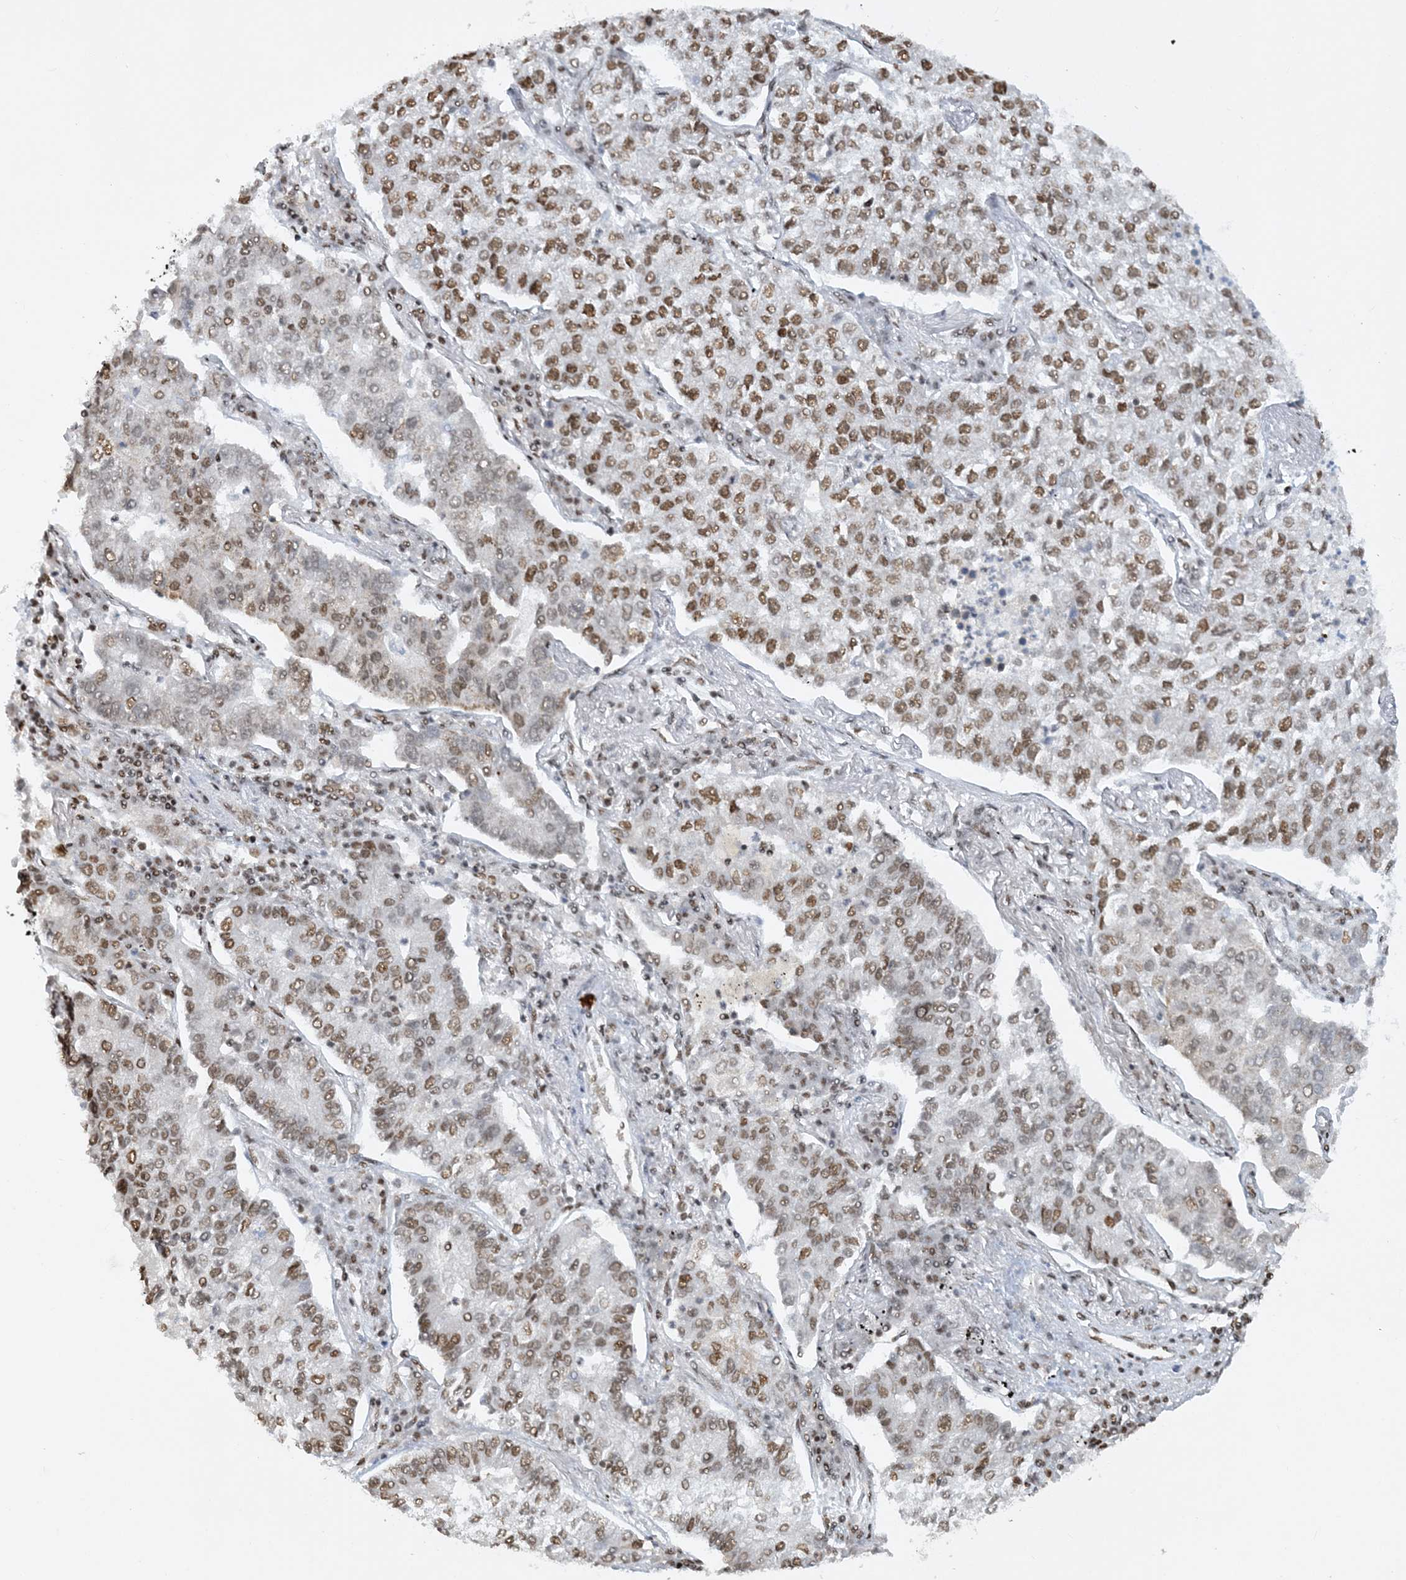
{"staining": {"intensity": "moderate", "quantity": ">75%", "location": "nuclear"}, "tissue": "lung cancer", "cell_type": "Tumor cells", "image_type": "cancer", "snomed": [{"axis": "morphology", "description": "Adenocarcinoma, NOS"}, {"axis": "topography", "description": "Lung"}], "caption": "There is medium levels of moderate nuclear expression in tumor cells of lung adenocarcinoma, as demonstrated by immunohistochemical staining (brown color).", "gene": "DELE1", "patient": {"sex": "male", "age": 49}}